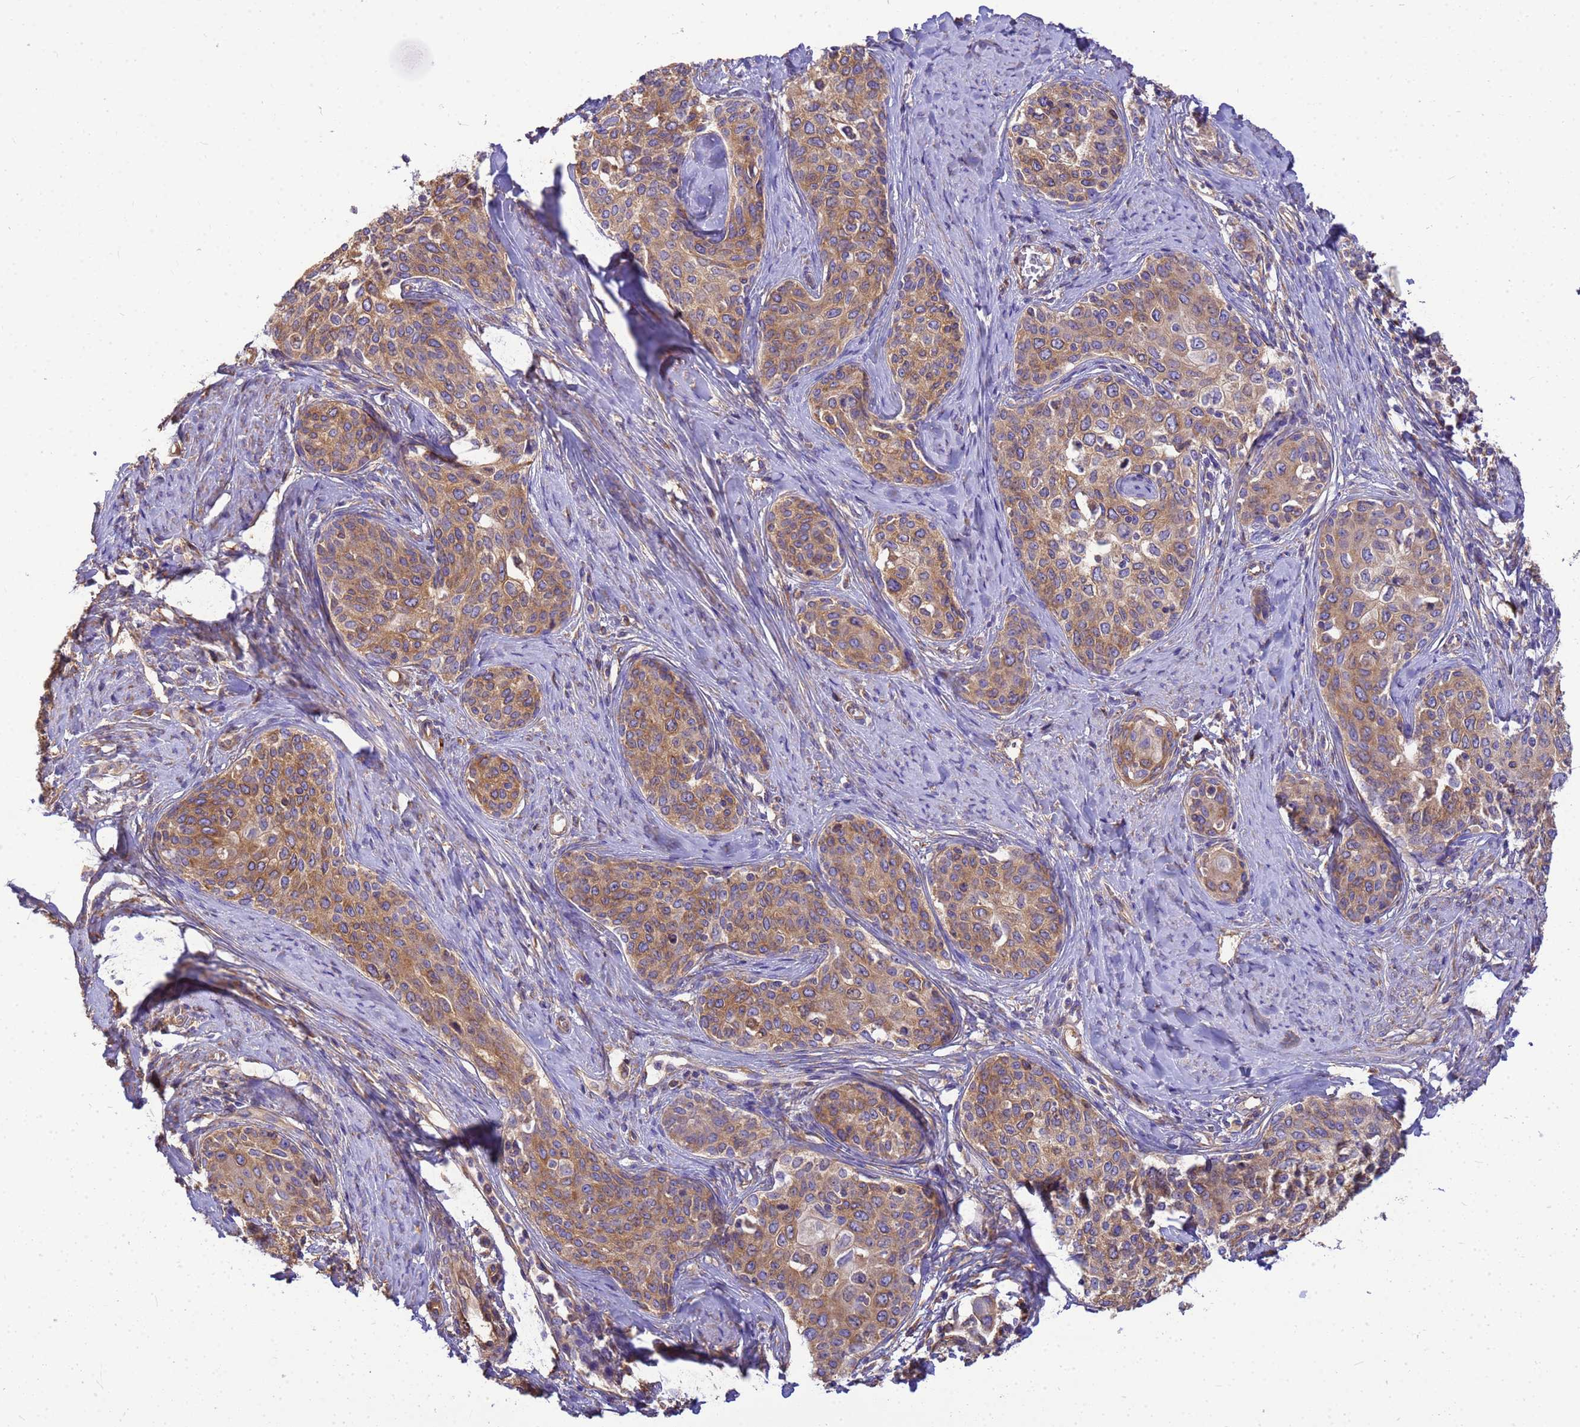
{"staining": {"intensity": "moderate", "quantity": ">75%", "location": "cytoplasmic/membranous"}, "tissue": "cervical cancer", "cell_type": "Tumor cells", "image_type": "cancer", "snomed": [{"axis": "morphology", "description": "Squamous cell carcinoma, NOS"}, {"axis": "morphology", "description": "Adenocarcinoma, NOS"}, {"axis": "topography", "description": "Cervix"}], "caption": "Immunohistochemical staining of human cervical cancer (squamous cell carcinoma) displays medium levels of moderate cytoplasmic/membranous protein positivity in approximately >75% of tumor cells.", "gene": "TUBB1", "patient": {"sex": "female", "age": 52}}